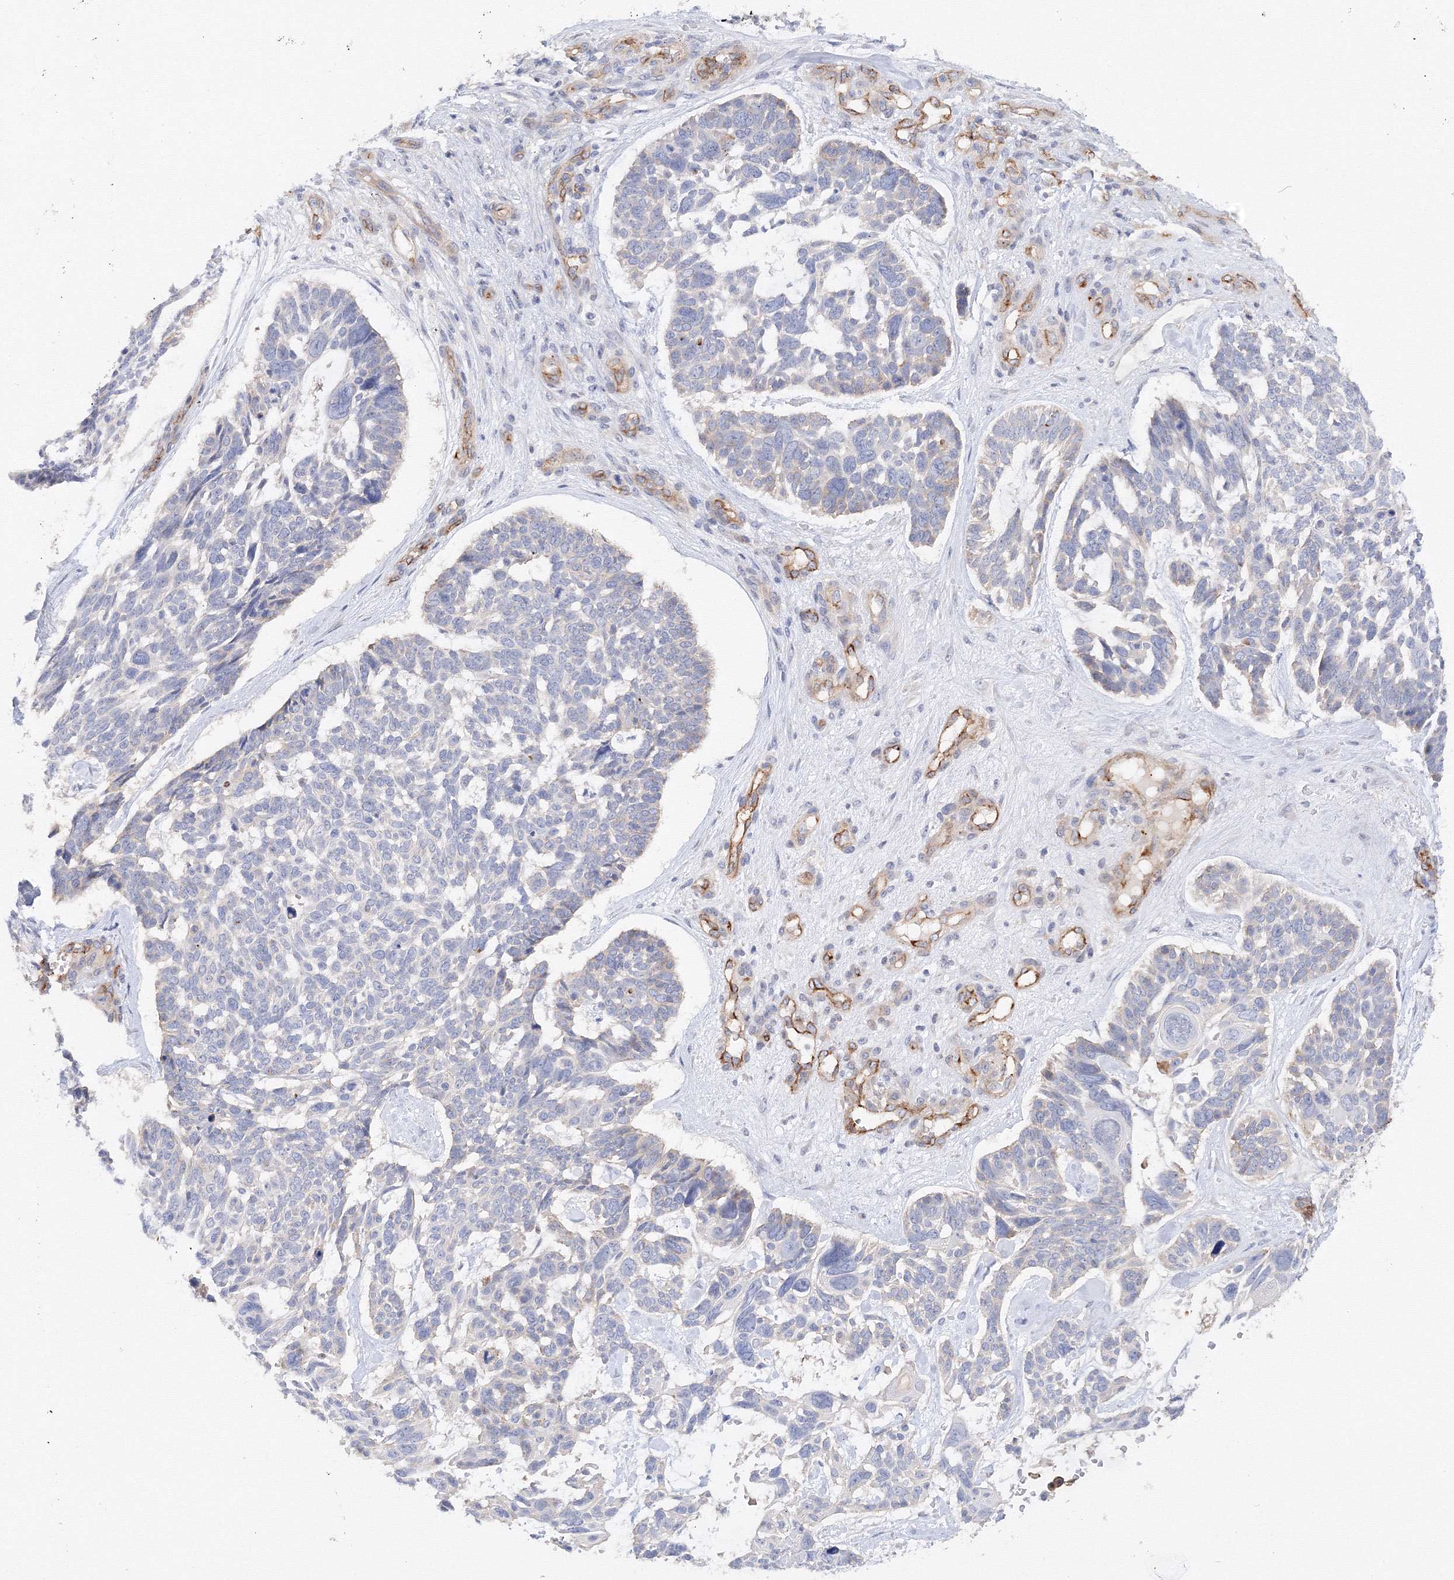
{"staining": {"intensity": "weak", "quantity": "<25%", "location": "cytoplasmic/membranous"}, "tissue": "skin cancer", "cell_type": "Tumor cells", "image_type": "cancer", "snomed": [{"axis": "morphology", "description": "Basal cell carcinoma"}, {"axis": "topography", "description": "Skin"}], "caption": "This photomicrograph is of skin cancer (basal cell carcinoma) stained with IHC to label a protein in brown with the nuclei are counter-stained blue. There is no expression in tumor cells.", "gene": "DIS3L2", "patient": {"sex": "male", "age": 88}}